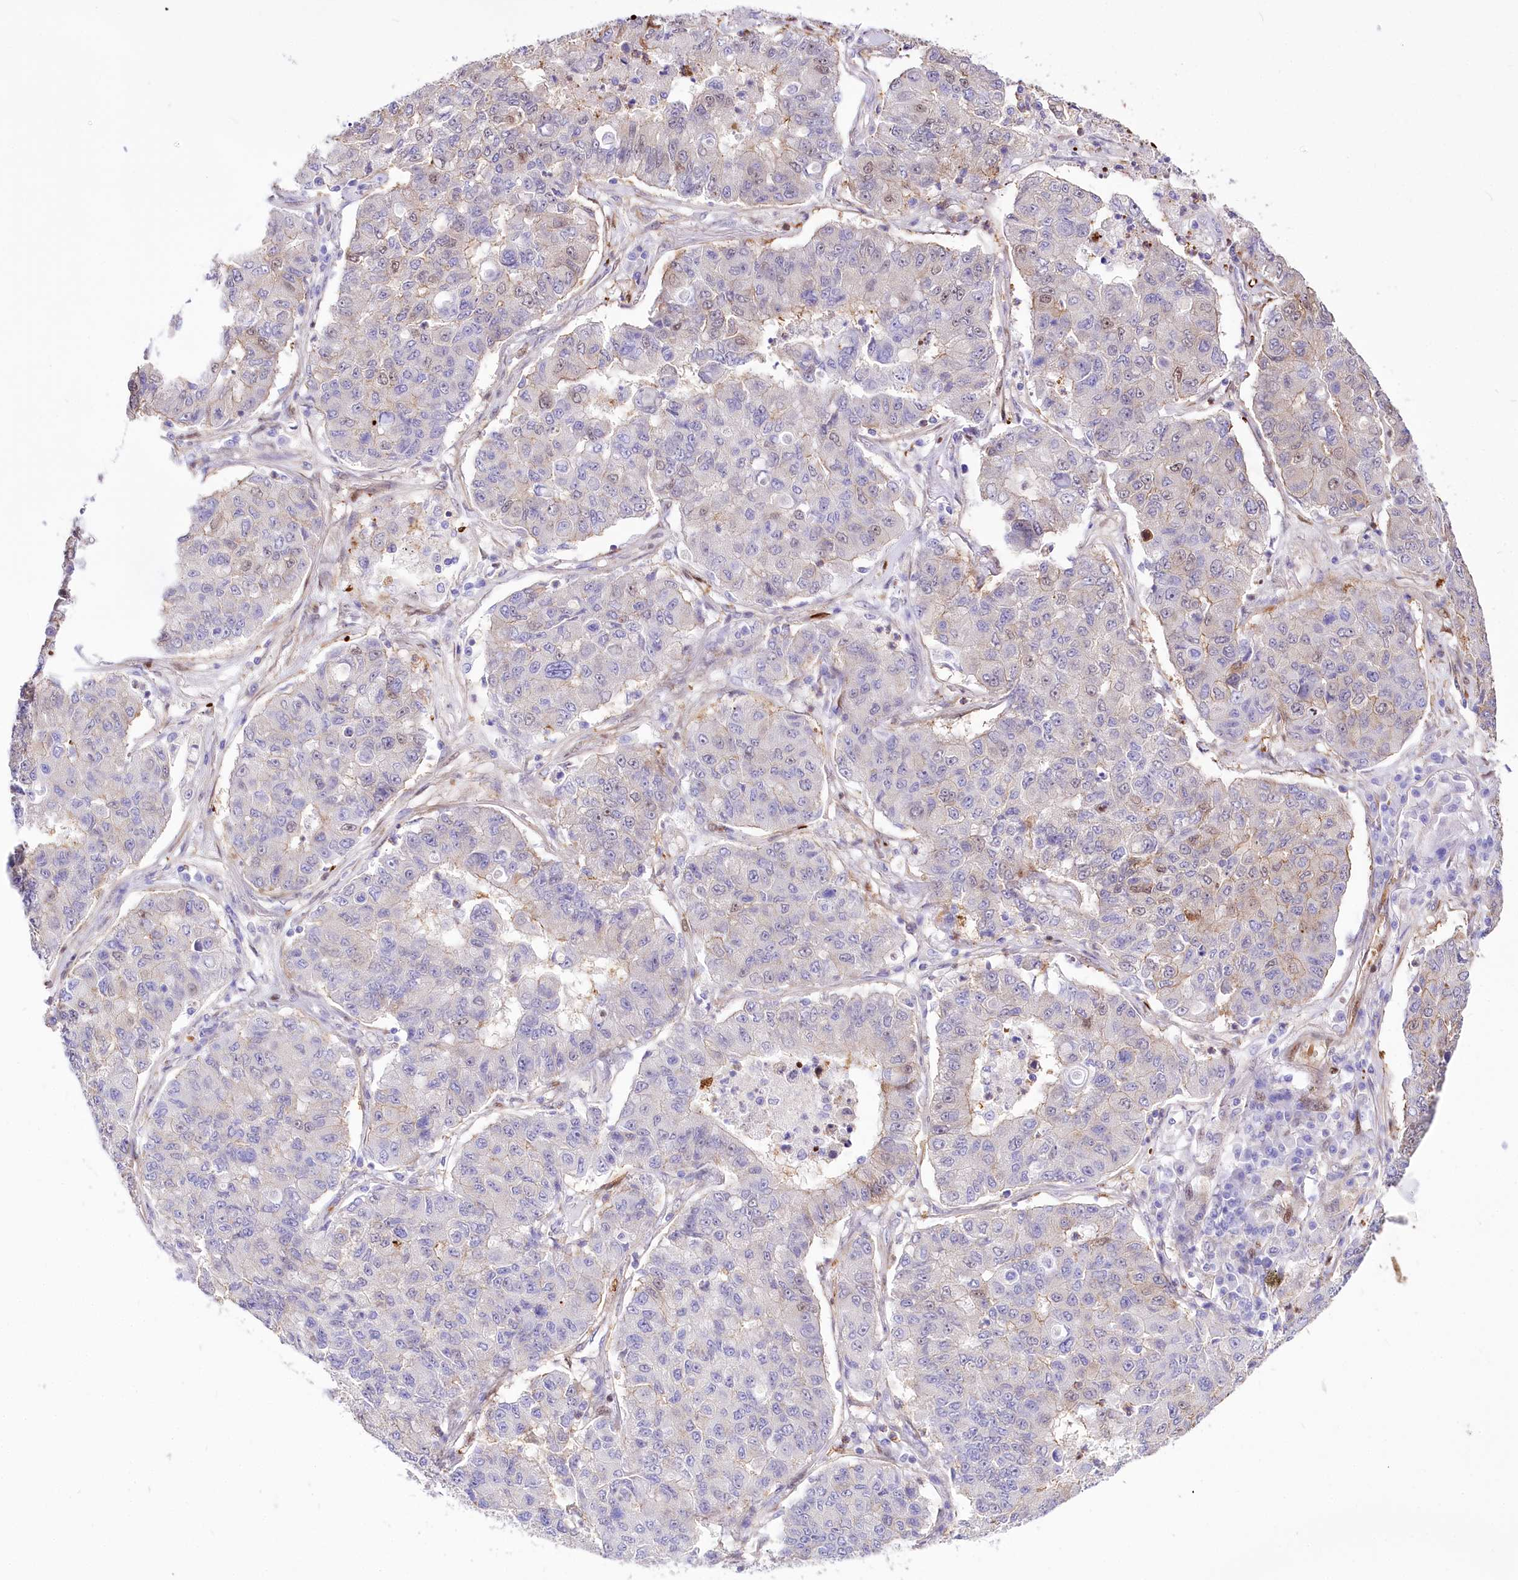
{"staining": {"intensity": "weak", "quantity": "<25%", "location": "cytoplasmic/membranous,nuclear"}, "tissue": "lung cancer", "cell_type": "Tumor cells", "image_type": "cancer", "snomed": [{"axis": "morphology", "description": "Squamous cell carcinoma, NOS"}, {"axis": "topography", "description": "Lung"}], "caption": "Tumor cells are negative for brown protein staining in lung cancer.", "gene": "PTMS", "patient": {"sex": "male", "age": 74}}